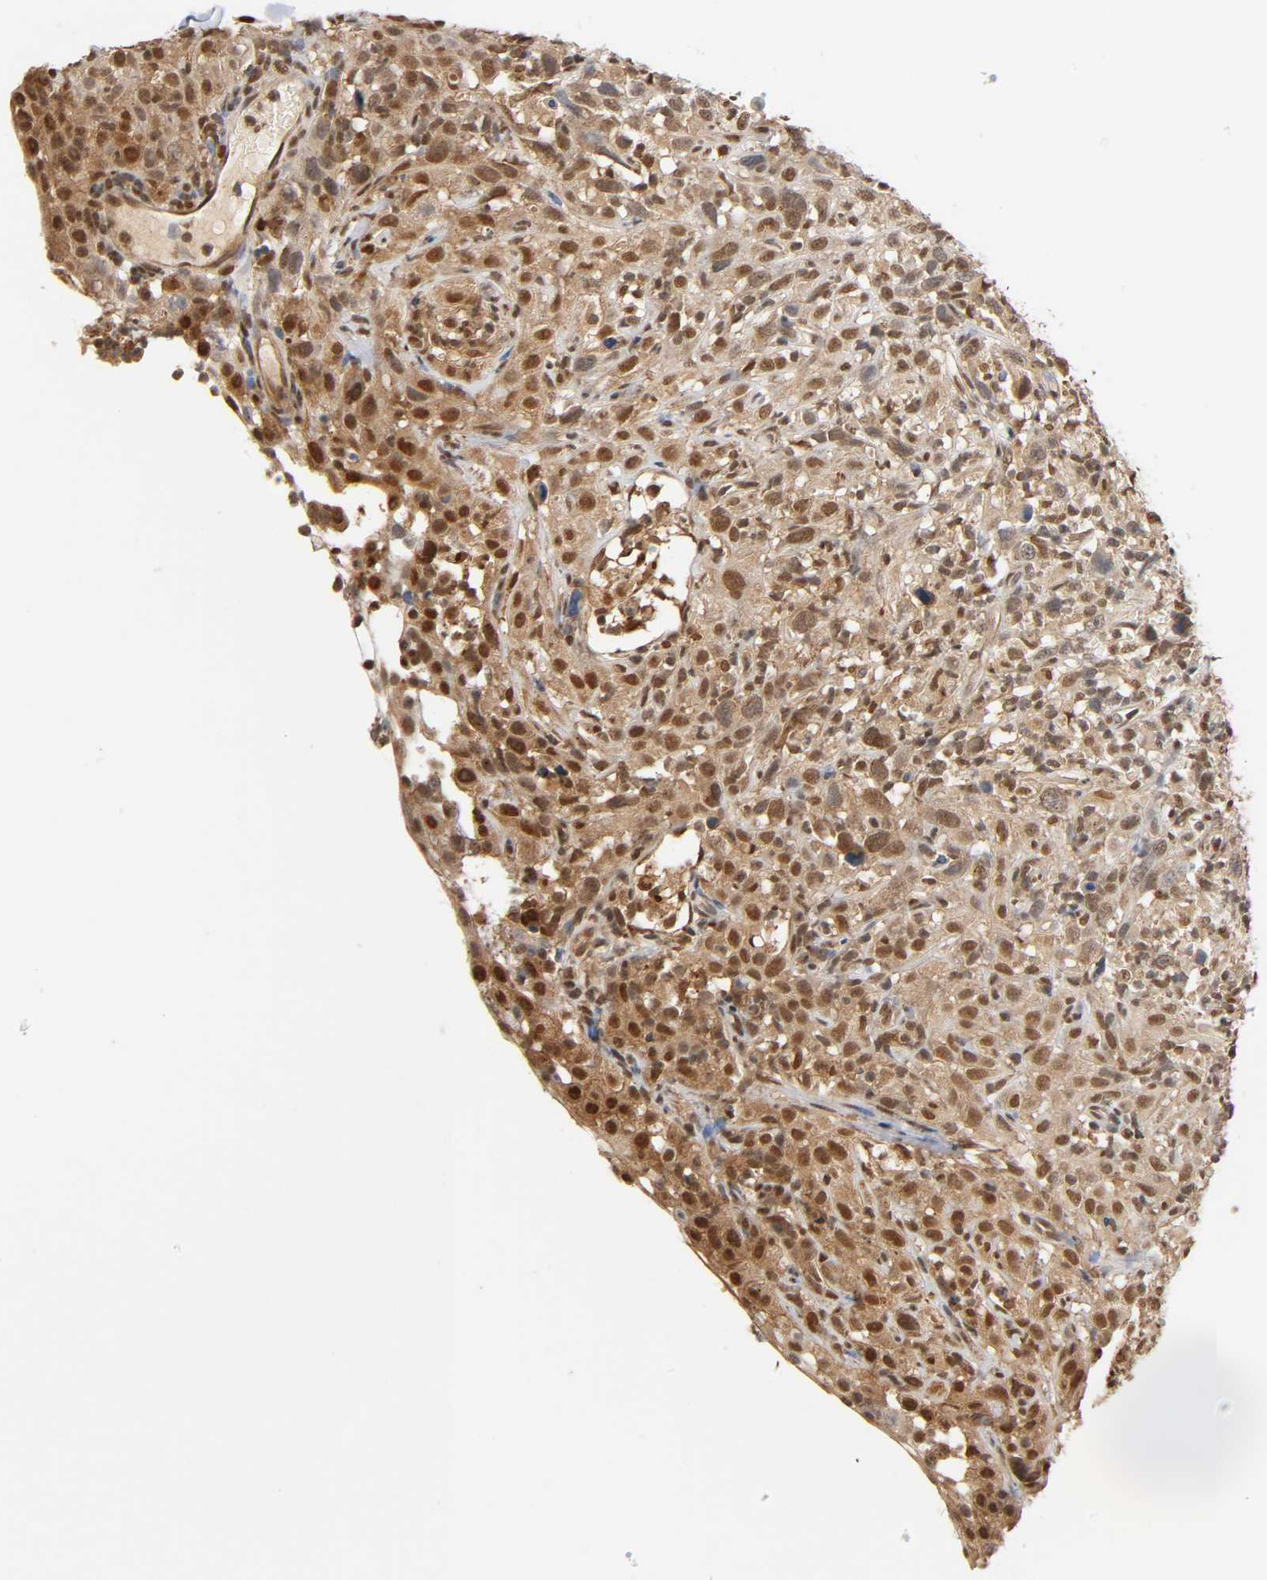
{"staining": {"intensity": "moderate", "quantity": "25%-75%", "location": "cytoplasmic/membranous,nuclear"}, "tissue": "thyroid cancer", "cell_type": "Tumor cells", "image_type": "cancer", "snomed": [{"axis": "morphology", "description": "Carcinoma, NOS"}, {"axis": "topography", "description": "Thyroid gland"}], "caption": "High-power microscopy captured an immunohistochemistry (IHC) image of thyroid carcinoma, revealing moderate cytoplasmic/membranous and nuclear expression in approximately 25%-75% of tumor cells.", "gene": "UBC", "patient": {"sex": "female", "age": 77}}